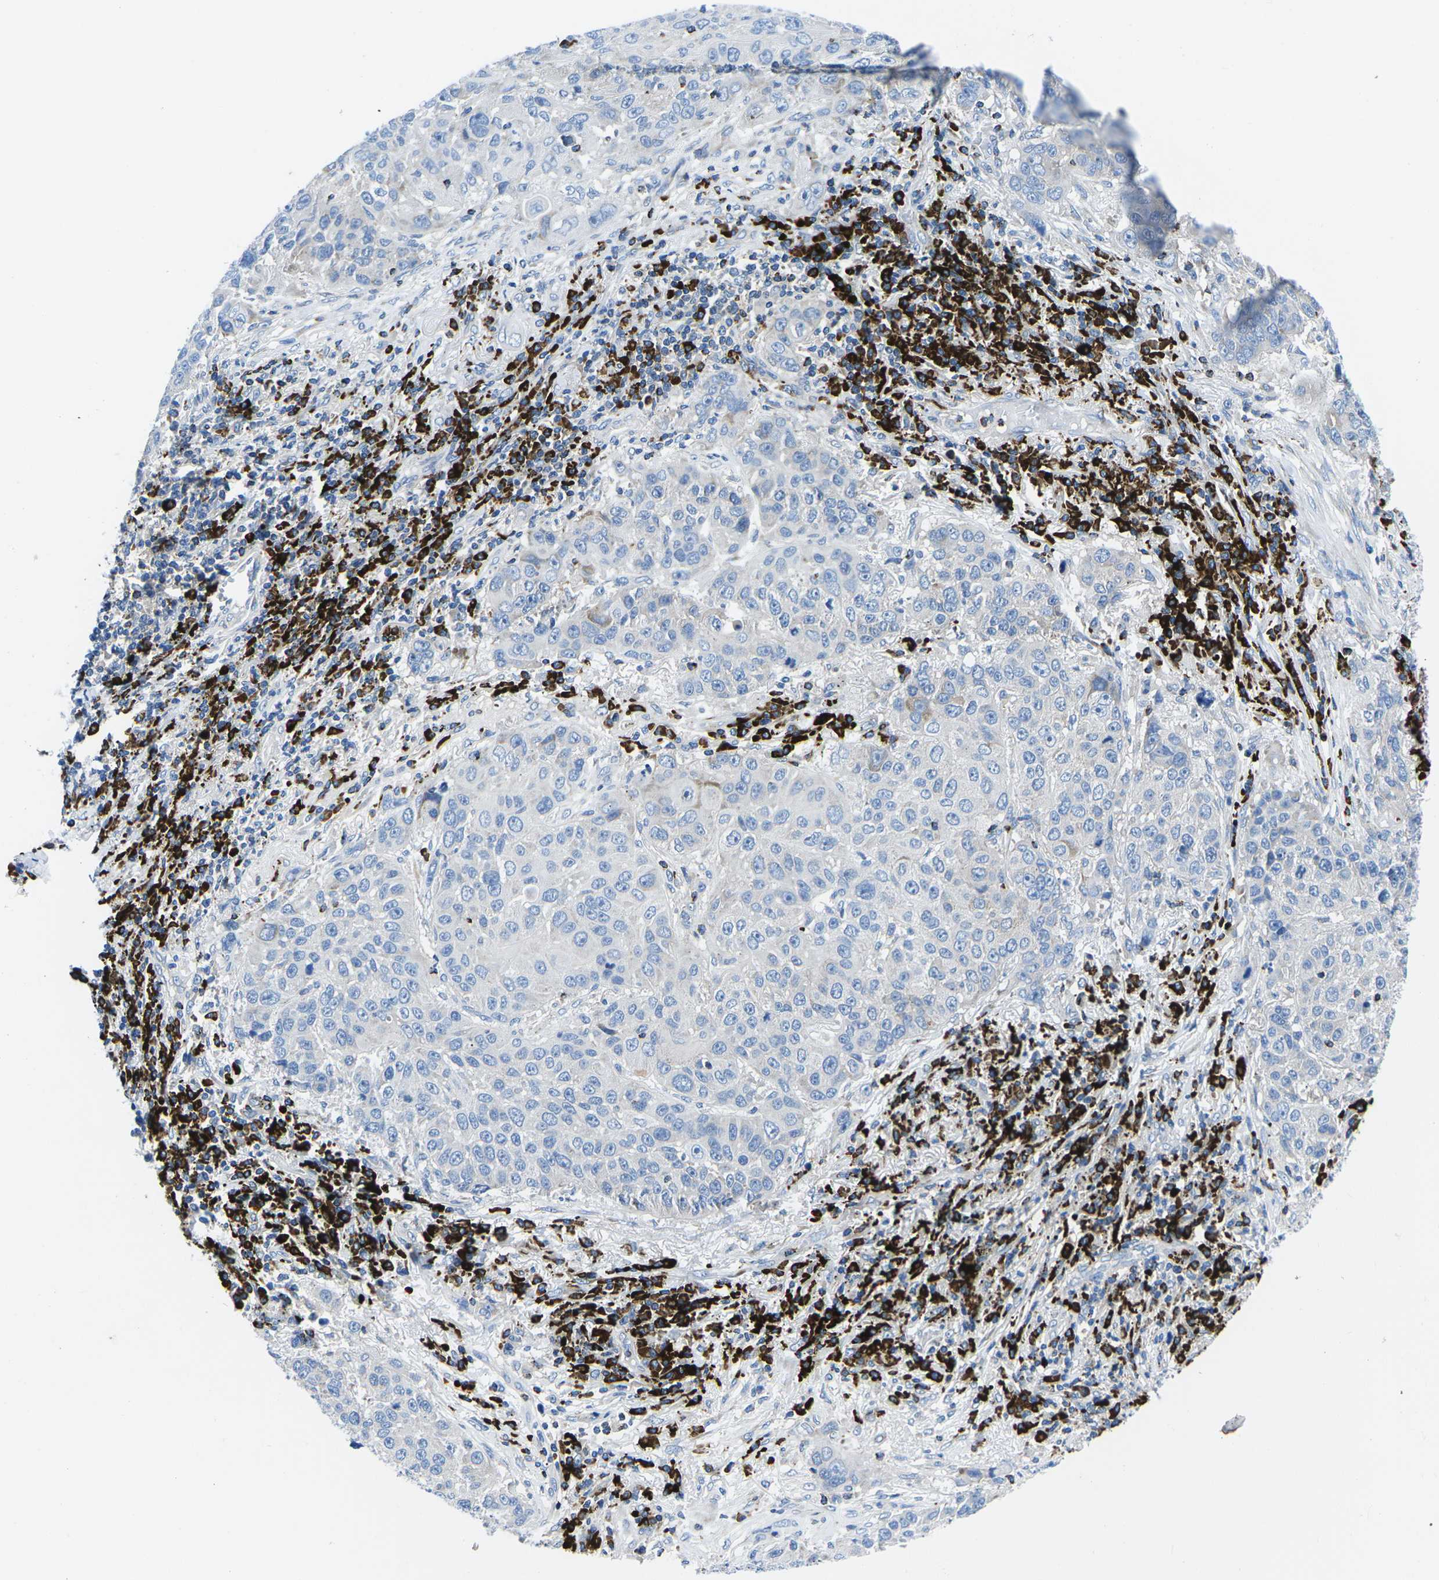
{"staining": {"intensity": "negative", "quantity": "none", "location": "none"}, "tissue": "lung cancer", "cell_type": "Tumor cells", "image_type": "cancer", "snomed": [{"axis": "morphology", "description": "Squamous cell carcinoma, NOS"}, {"axis": "topography", "description": "Lung"}], "caption": "This is an immunohistochemistry photomicrograph of lung squamous cell carcinoma. There is no expression in tumor cells.", "gene": "MC4R", "patient": {"sex": "male", "age": 57}}